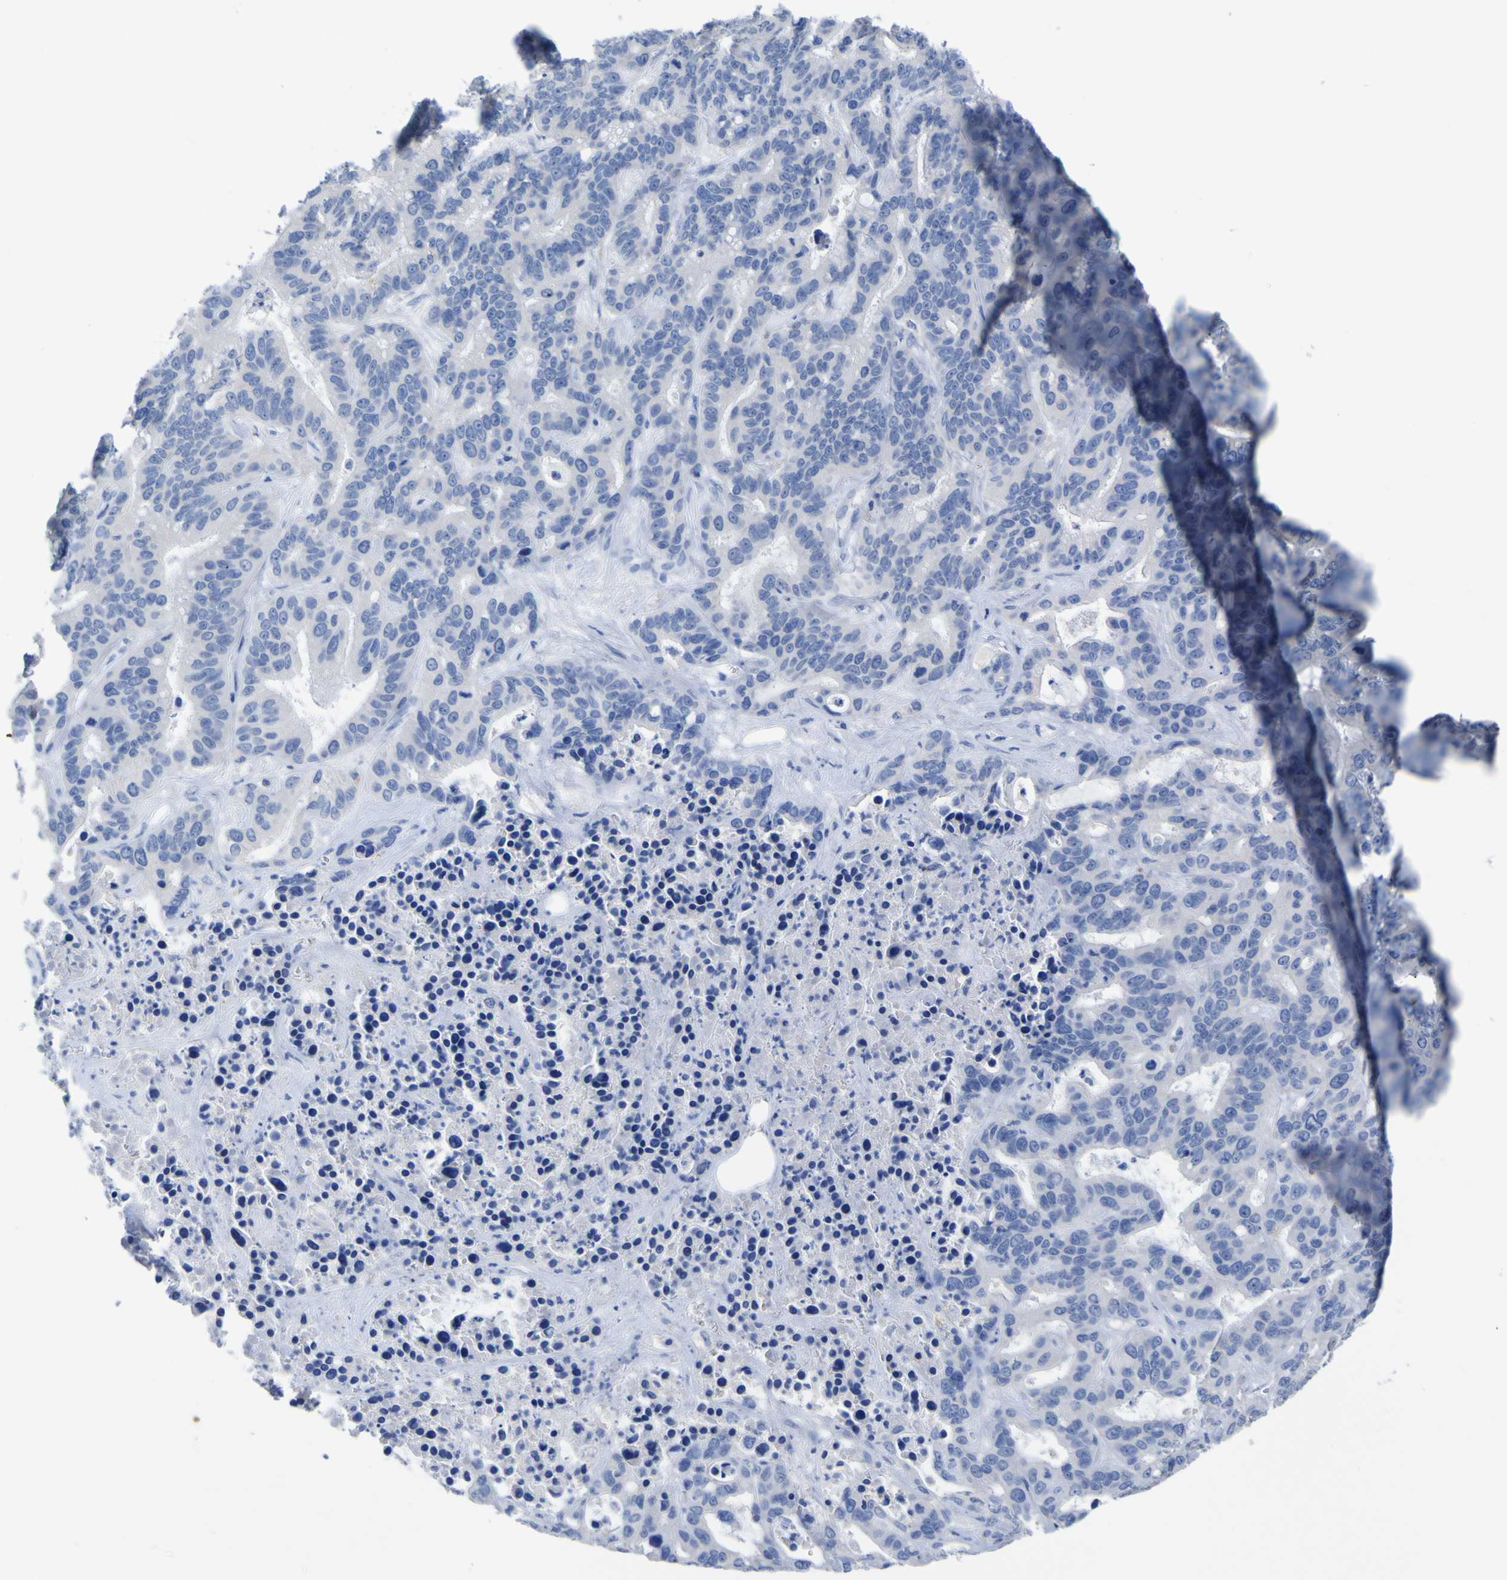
{"staining": {"intensity": "negative", "quantity": "none", "location": "none"}, "tissue": "liver cancer", "cell_type": "Tumor cells", "image_type": "cancer", "snomed": [{"axis": "morphology", "description": "Cholangiocarcinoma"}, {"axis": "topography", "description": "Liver"}], "caption": "Immunohistochemical staining of human liver cancer (cholangiocarcinoma) displays no significant expression in tumor cells.", "gene": "GCM1", "patient": {"sex": "female", "age": 65}}